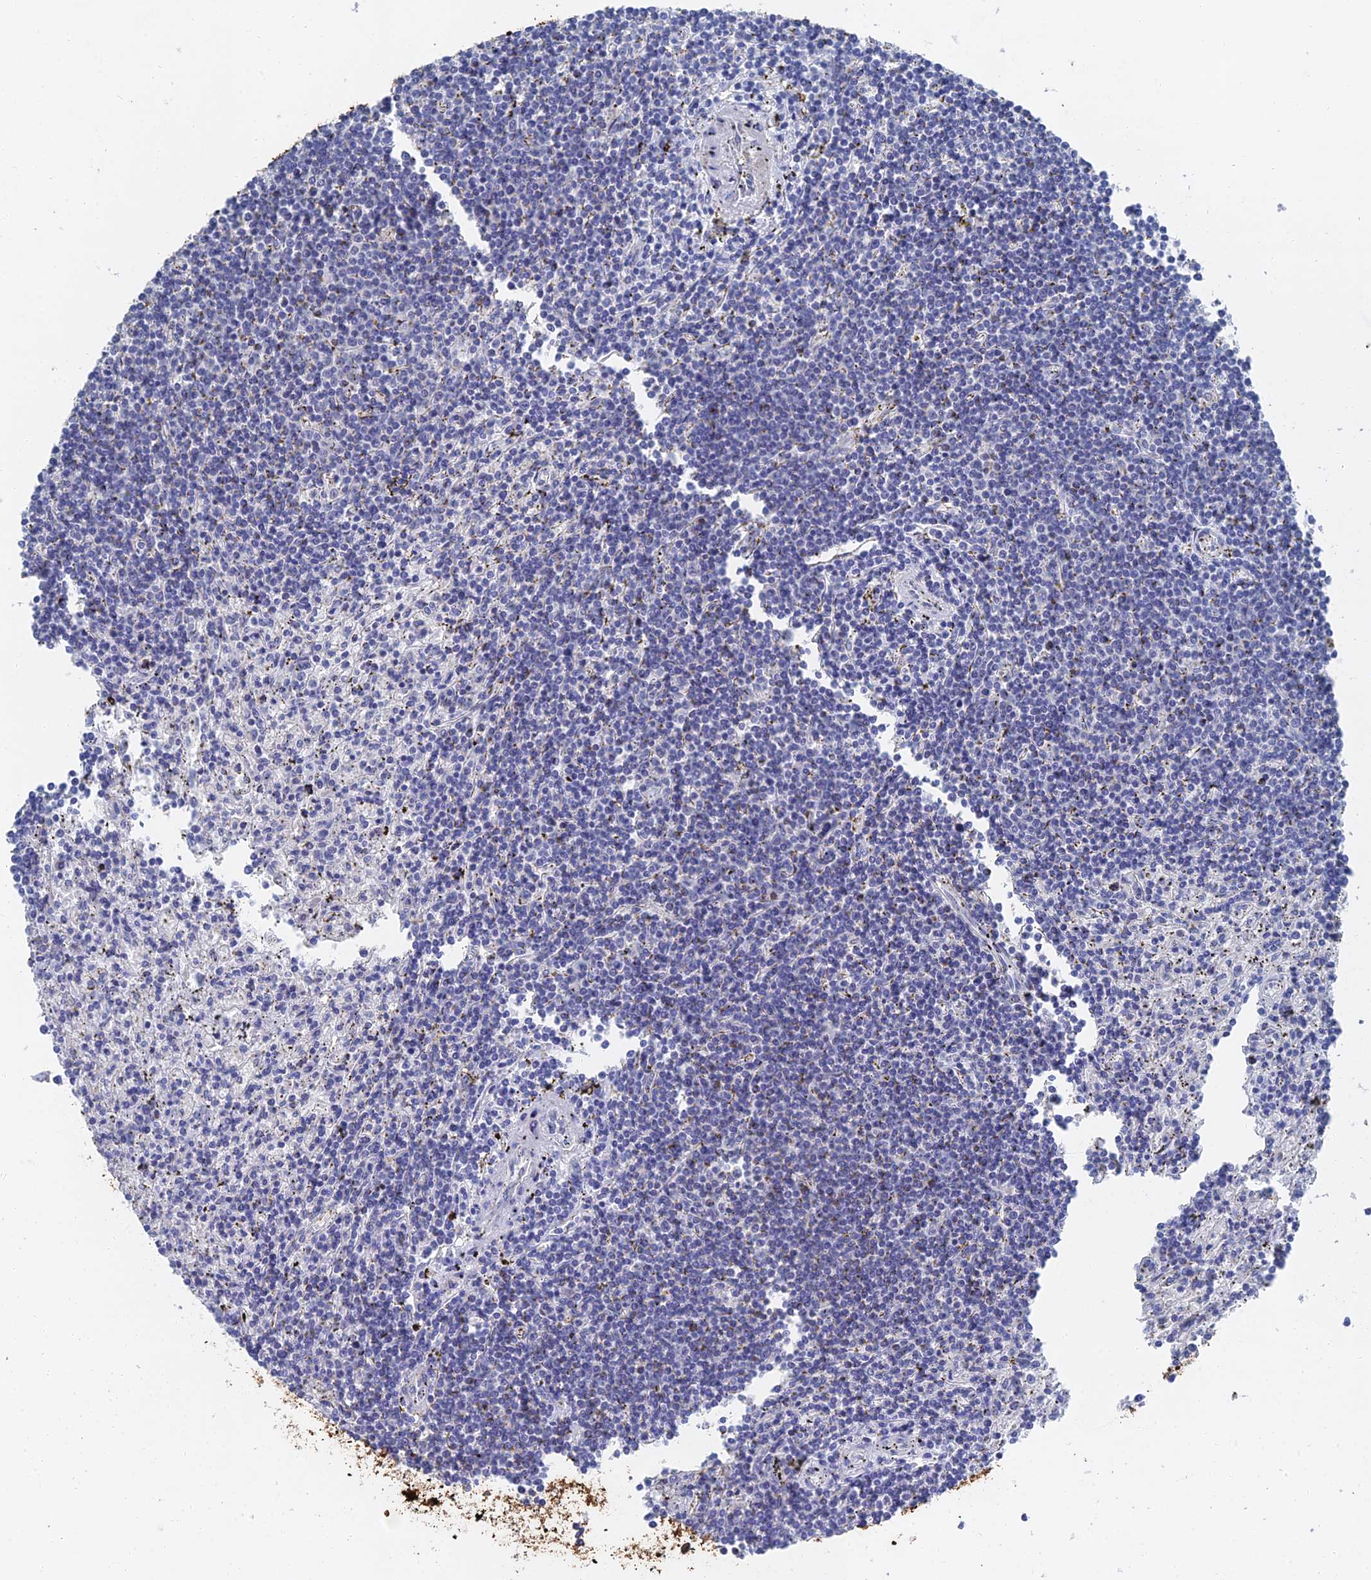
{"staining": {"intensity": "negative", "quantity": "none", "location": "none"}, "tissue": "lymphoma", "cell_type": "Tumor cells", "image_type": "cancer", "snomed": [{"axis": "morphology", "description": "Malignant lymphoma, non-Hodgkin's type, Low grade"}, {"axis": "topography", "description": "Spleen"}], "caption": "A photomicrograph of lymphoma stained for a protein reveals no brown staining in tumor cells.", "gene": "GFAP", "patient": {"sex": "male", "age": 76}}